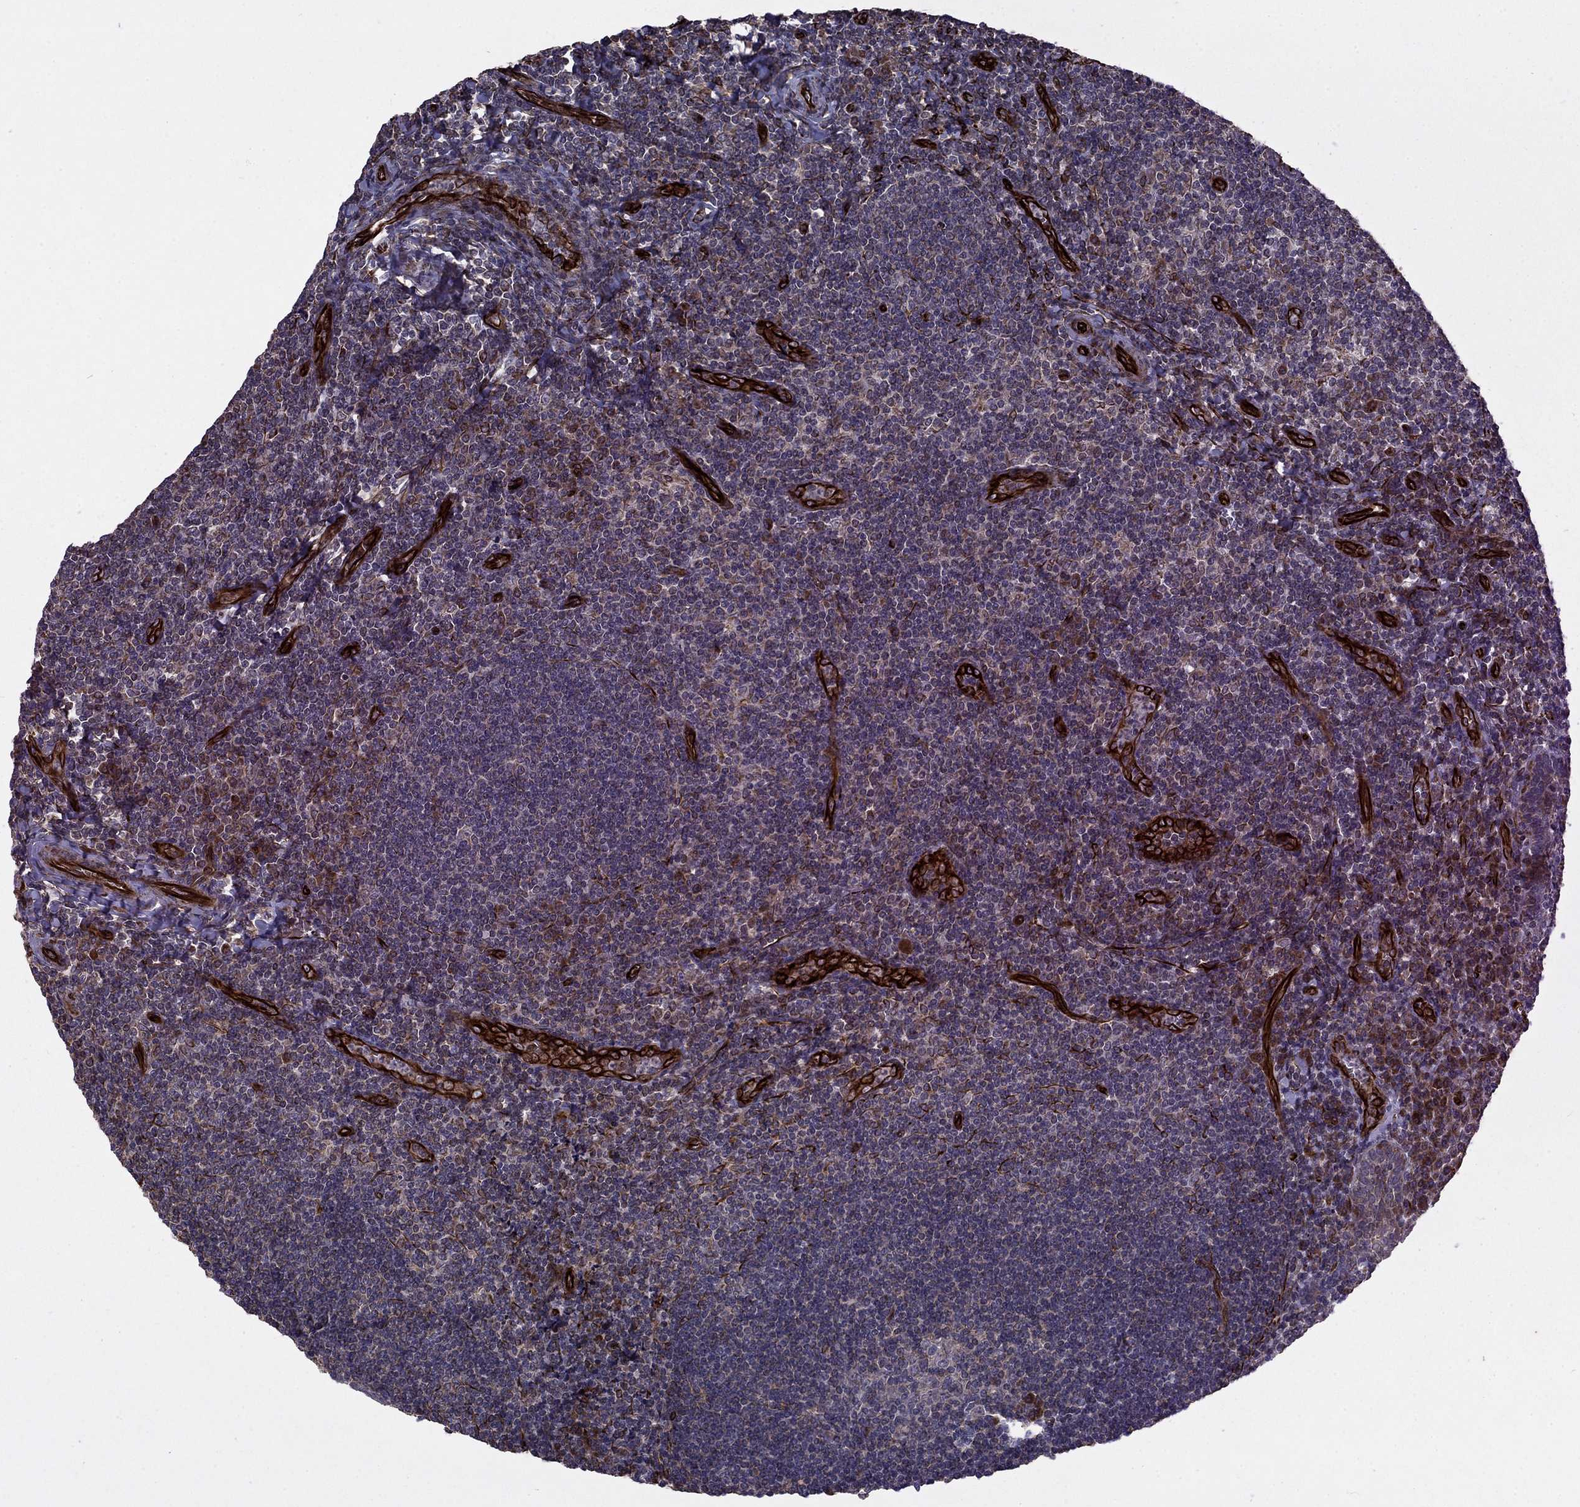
{"staining": {"intensity": "moderate", "quantity": "<25%", "location": "cytoplasmic/membranous"}, "tissue": "tonsil", "cell_type": "Germinal center cells", "image_type": "normal", "snomed": [{"axis": "morphology", "description": "Normal tissue, NOS"}, {"axis": "morphology", "description": "Inflammation, NOS"}, {"axis": "topography", "description": "Tonsil"}], "caption": "There is low levels of moderate cytoplasmic/membranous expression in germinal center cells of benign tonsil, as demonstrated by immunohistochemical staining (brown color).", "gene": "NDUFC1", "patient": {"sex": "female", "age": 31}}